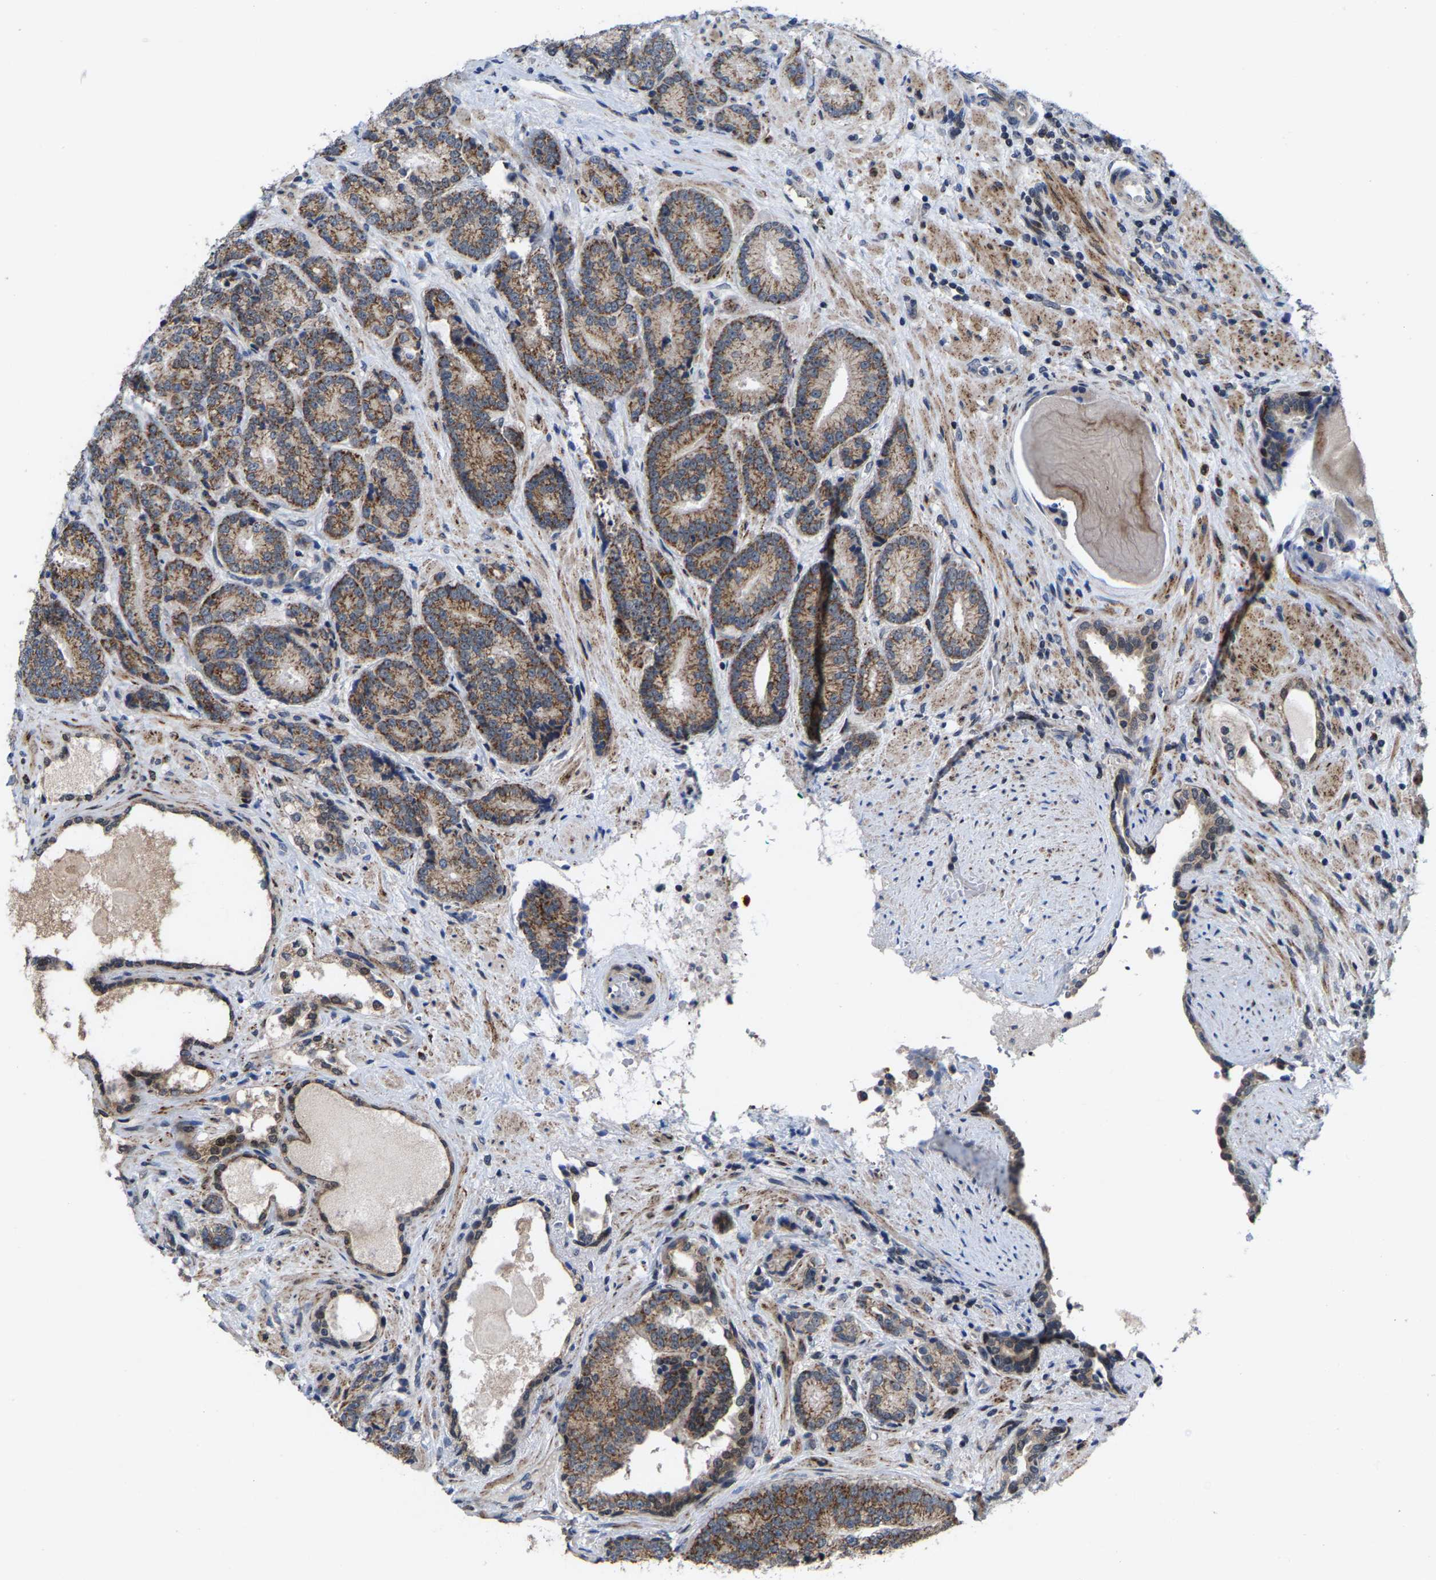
{"staining": {"intensity": "moderate", "quantity": ">75%", "location": "cytoplasmic/membranous"}, "tissue": "prostate cancer", "cell_type": "Tumor cells", "image_type": "cancer", "snomed": [{"axis": "morphology", "description": "Adenocarcinoma, High grade"}, {"axis": "topography", "description": "Prostate"}], "caption": "A medium amount of moderate cytoplasmic/membranous staining is seen in approximately >75% of tumor cells in adenocarcinoma (high-grade) (prostate) tissue.", "gene": "TDRKH", "patient": {"sex": "male", "age": 61}}